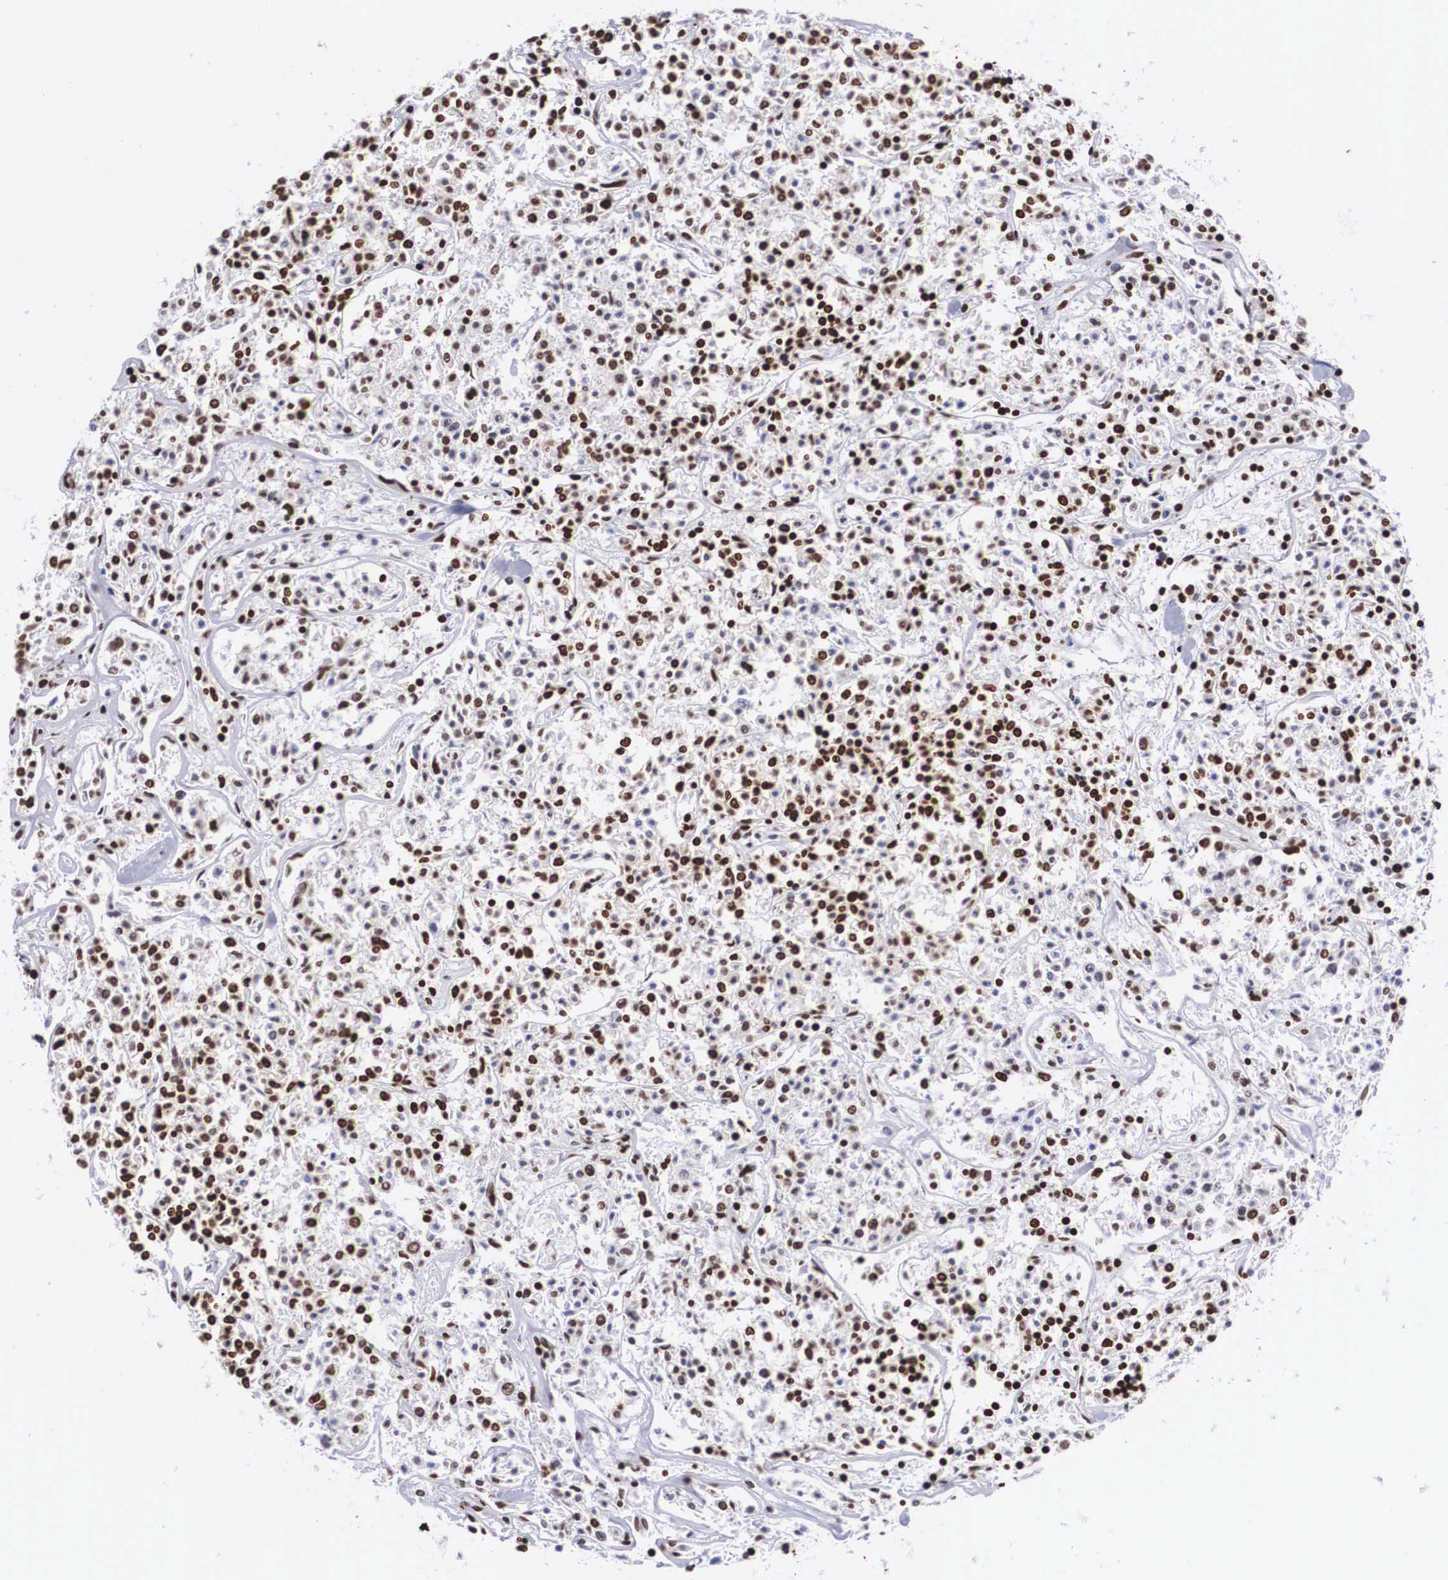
{"staining": {"intensity": "strong", "quantity": ">75%", "location": "nuclear"}, "tissue": "lymphoma", "cell_type": "Tumor cells", "image_type": "cancer", "snomed": [{"axis": "morphology", "description": "Malignant lymphoma, non-Hodgkin's type, Low grade"}, {"axis": "topography", "description": "Small intestine"}], "caption": "IHC (DAB) staining of lymphoma reveals strong nuclear protein expression in approximately >75% of tumor cells. The protein of interest is shown in brown color, while the nuclei are stained blue.", "gene": "MECP2", "patient": {"sex": "female", "age": 59}}